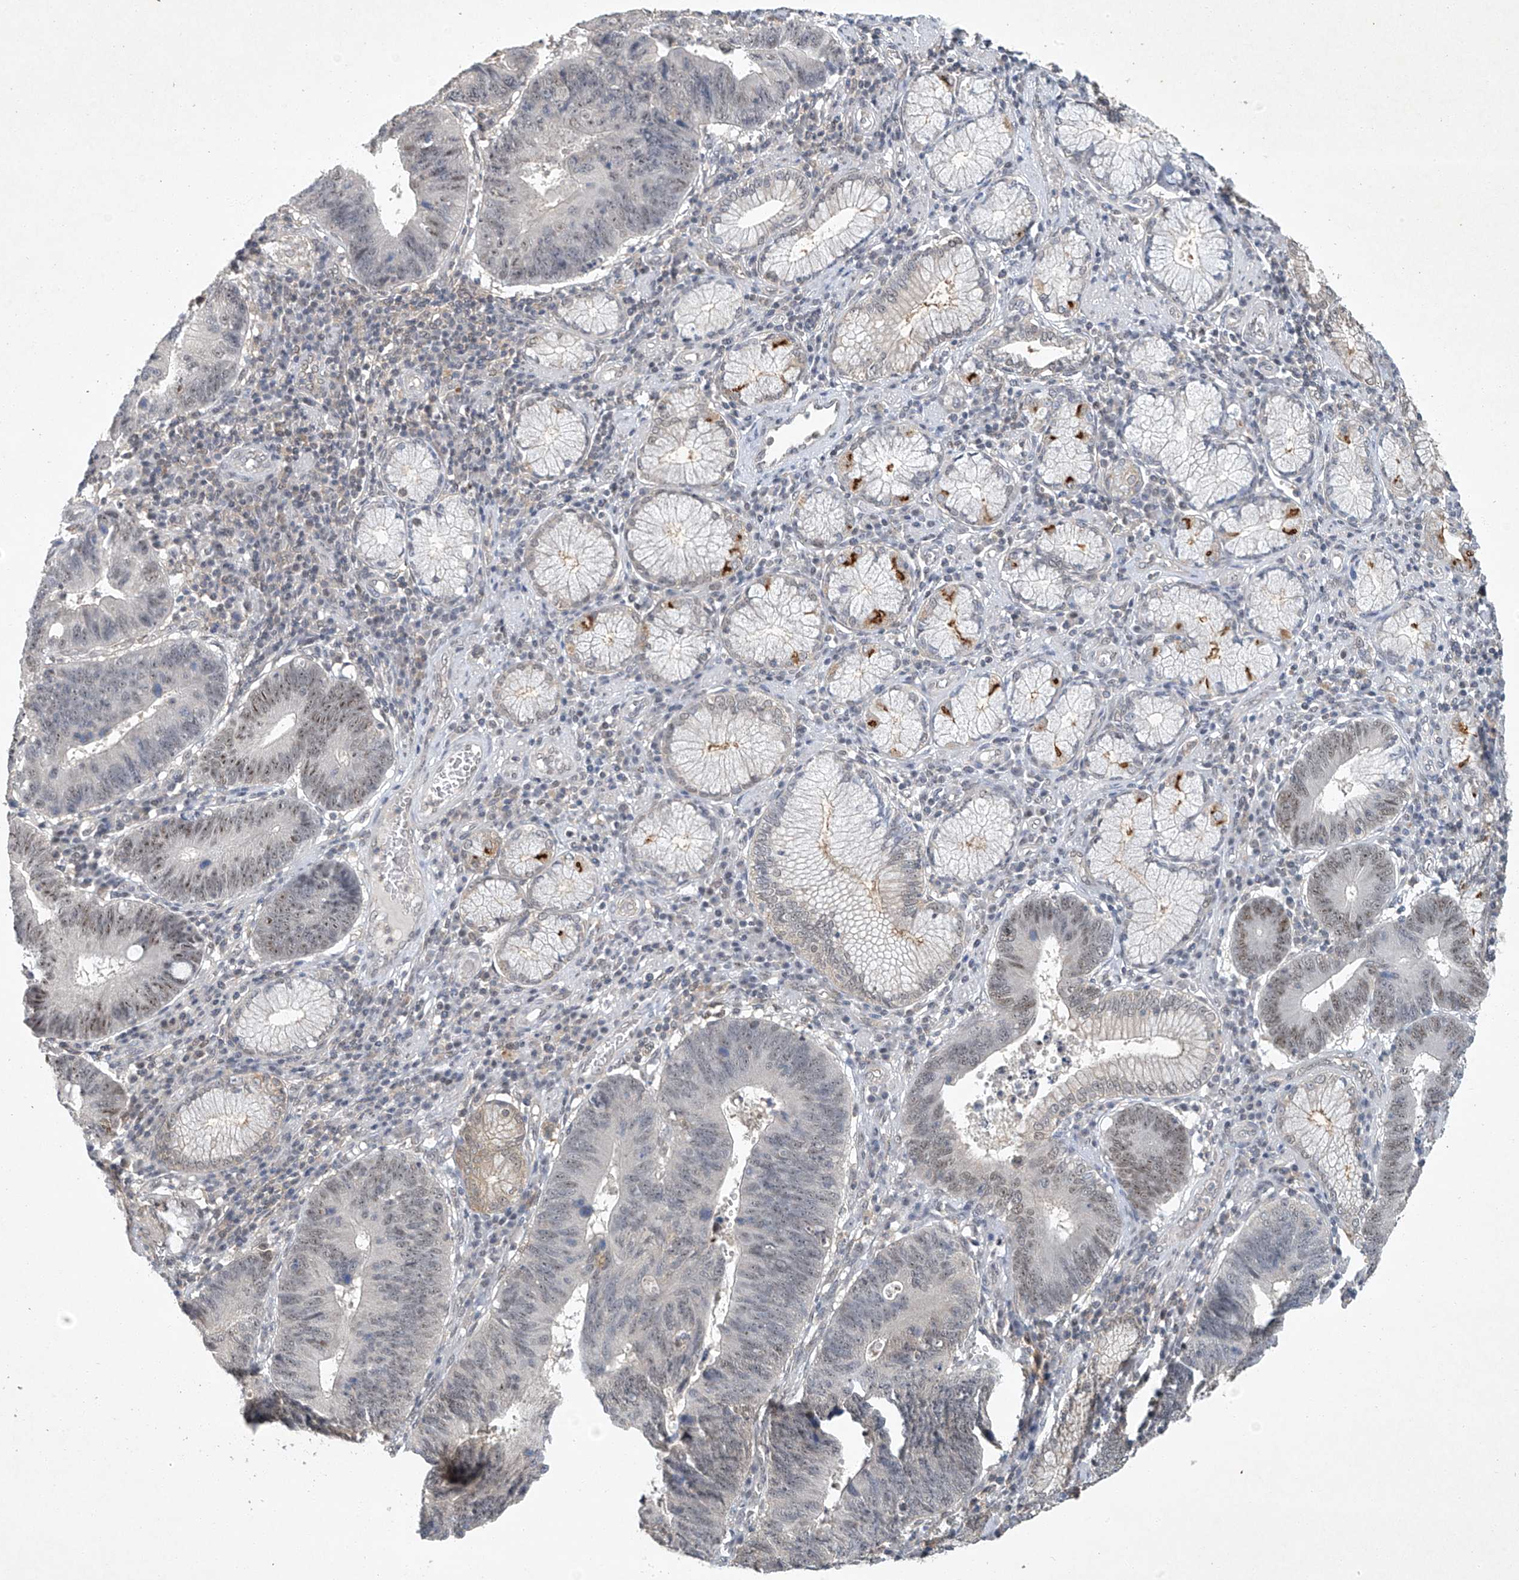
{"staining": {"intensity": "weak", "quantity": "<25%", "location": "nuclear"}, "tissue": "stomach cancer", "cell_type": "Tumor cells", "image_type": "cancer", "snomed": [{"axis": "morphology", "description": "Adenocarcinoma, NOS"}, {"axis": "topography", "description": "Stomach"}], "caption": "Photomicrograph shows no protein expression in tumor cells of stomach cancer (adenocarcinoma) tissue.", "gene": "TAF8", "patient": {"sex": "male", "age": 59}}